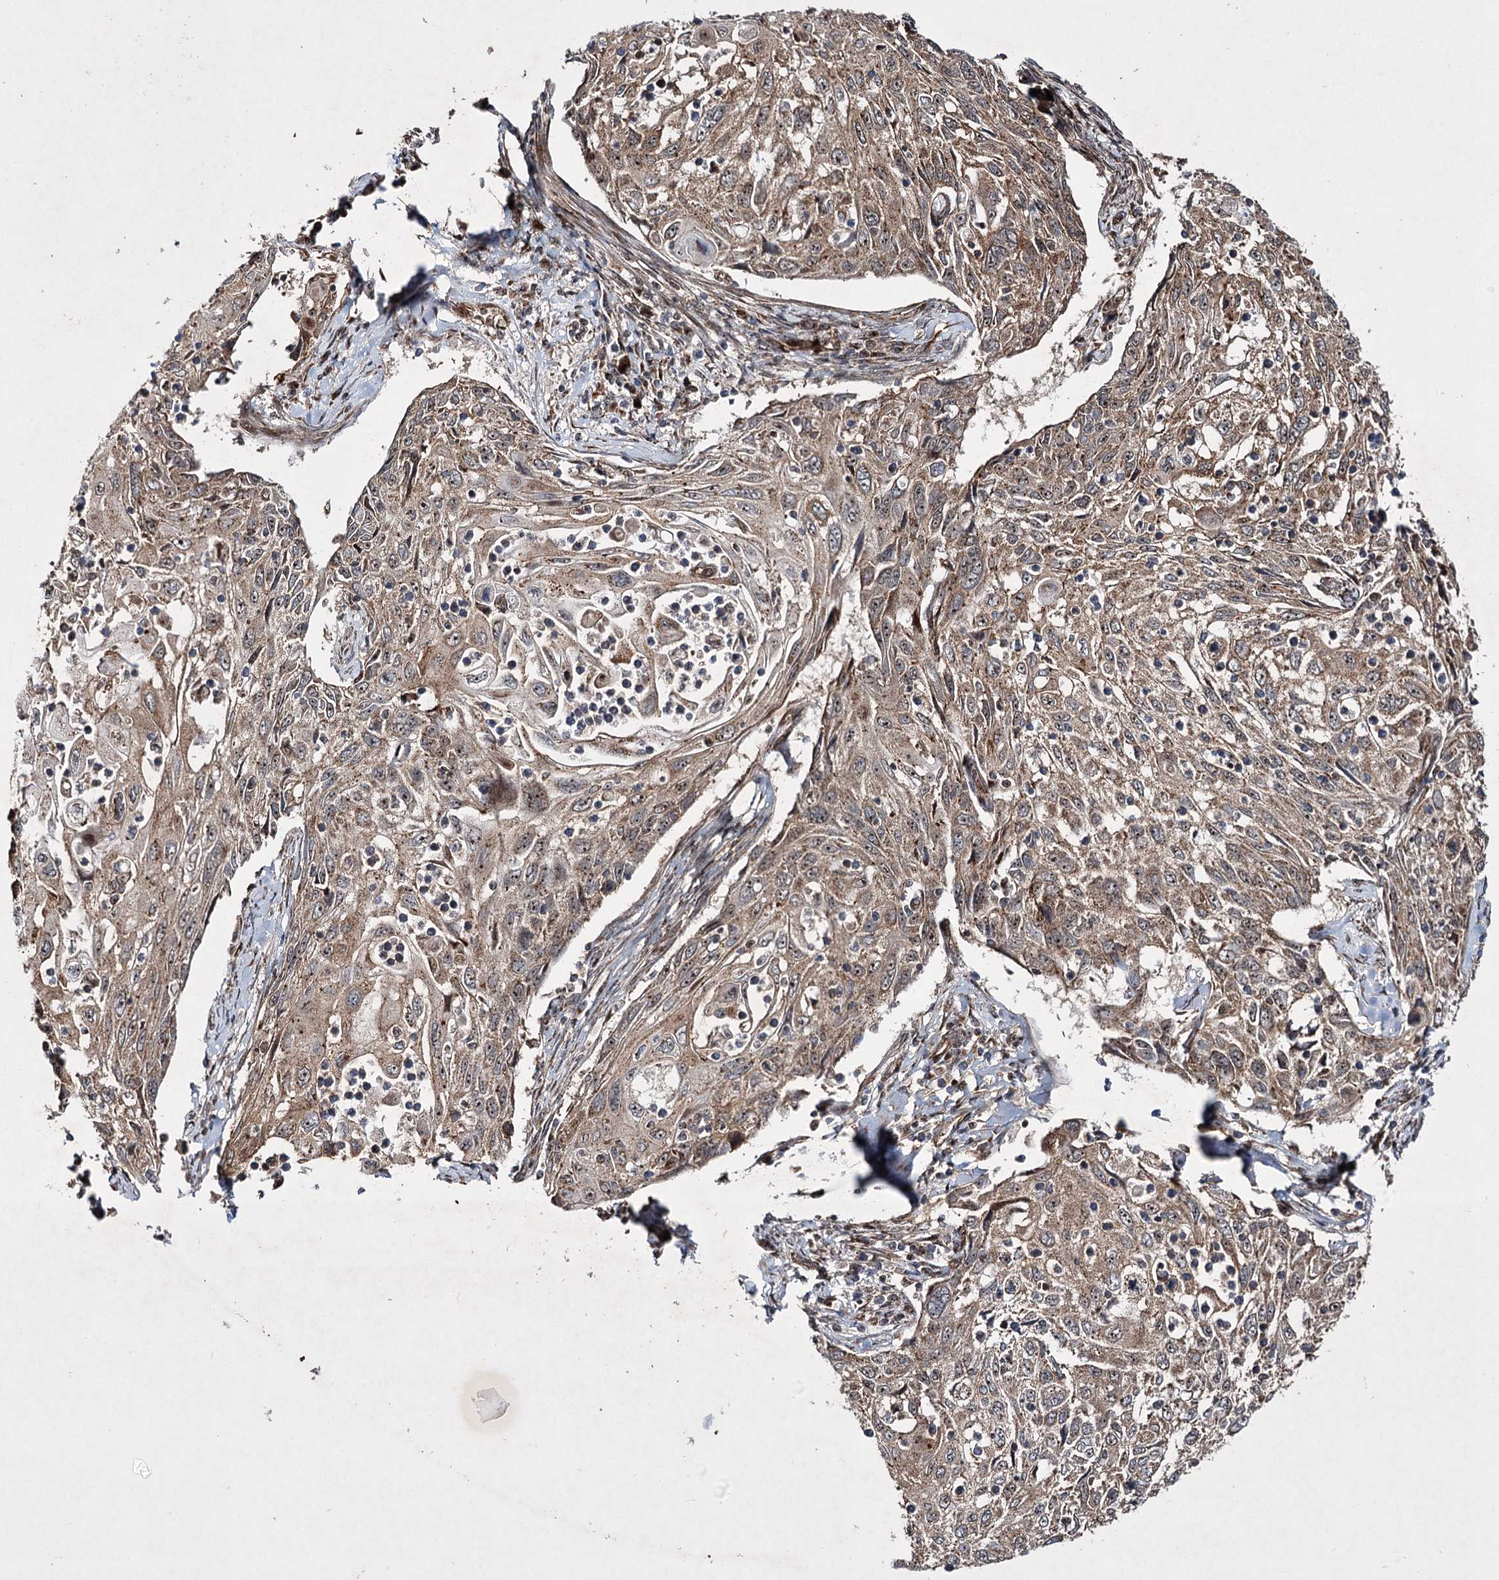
{"staining": {"intensity": "moderate", "quantity": ">75%", "location": "cytoplasmic/membranous,nuclear"}, "tissue": "cervical cancer", "cell_type": "Tumor cells", "image_type": "cancer", "snomed": [{"axis": "morphology", "description": "Squamous cell carcinoma, NOS"}, {"axis": "topography", "description": "Cervix"}], "caption": "A medium amount of moderate cytoplasmic/membranous and nuclear staining is appreciated in approximately >75% of tumor cells in squamous cell carcinoma (cervical) tissue.", "gene": "SERINC5", "patient": {"sex": "female", "age": 70}}